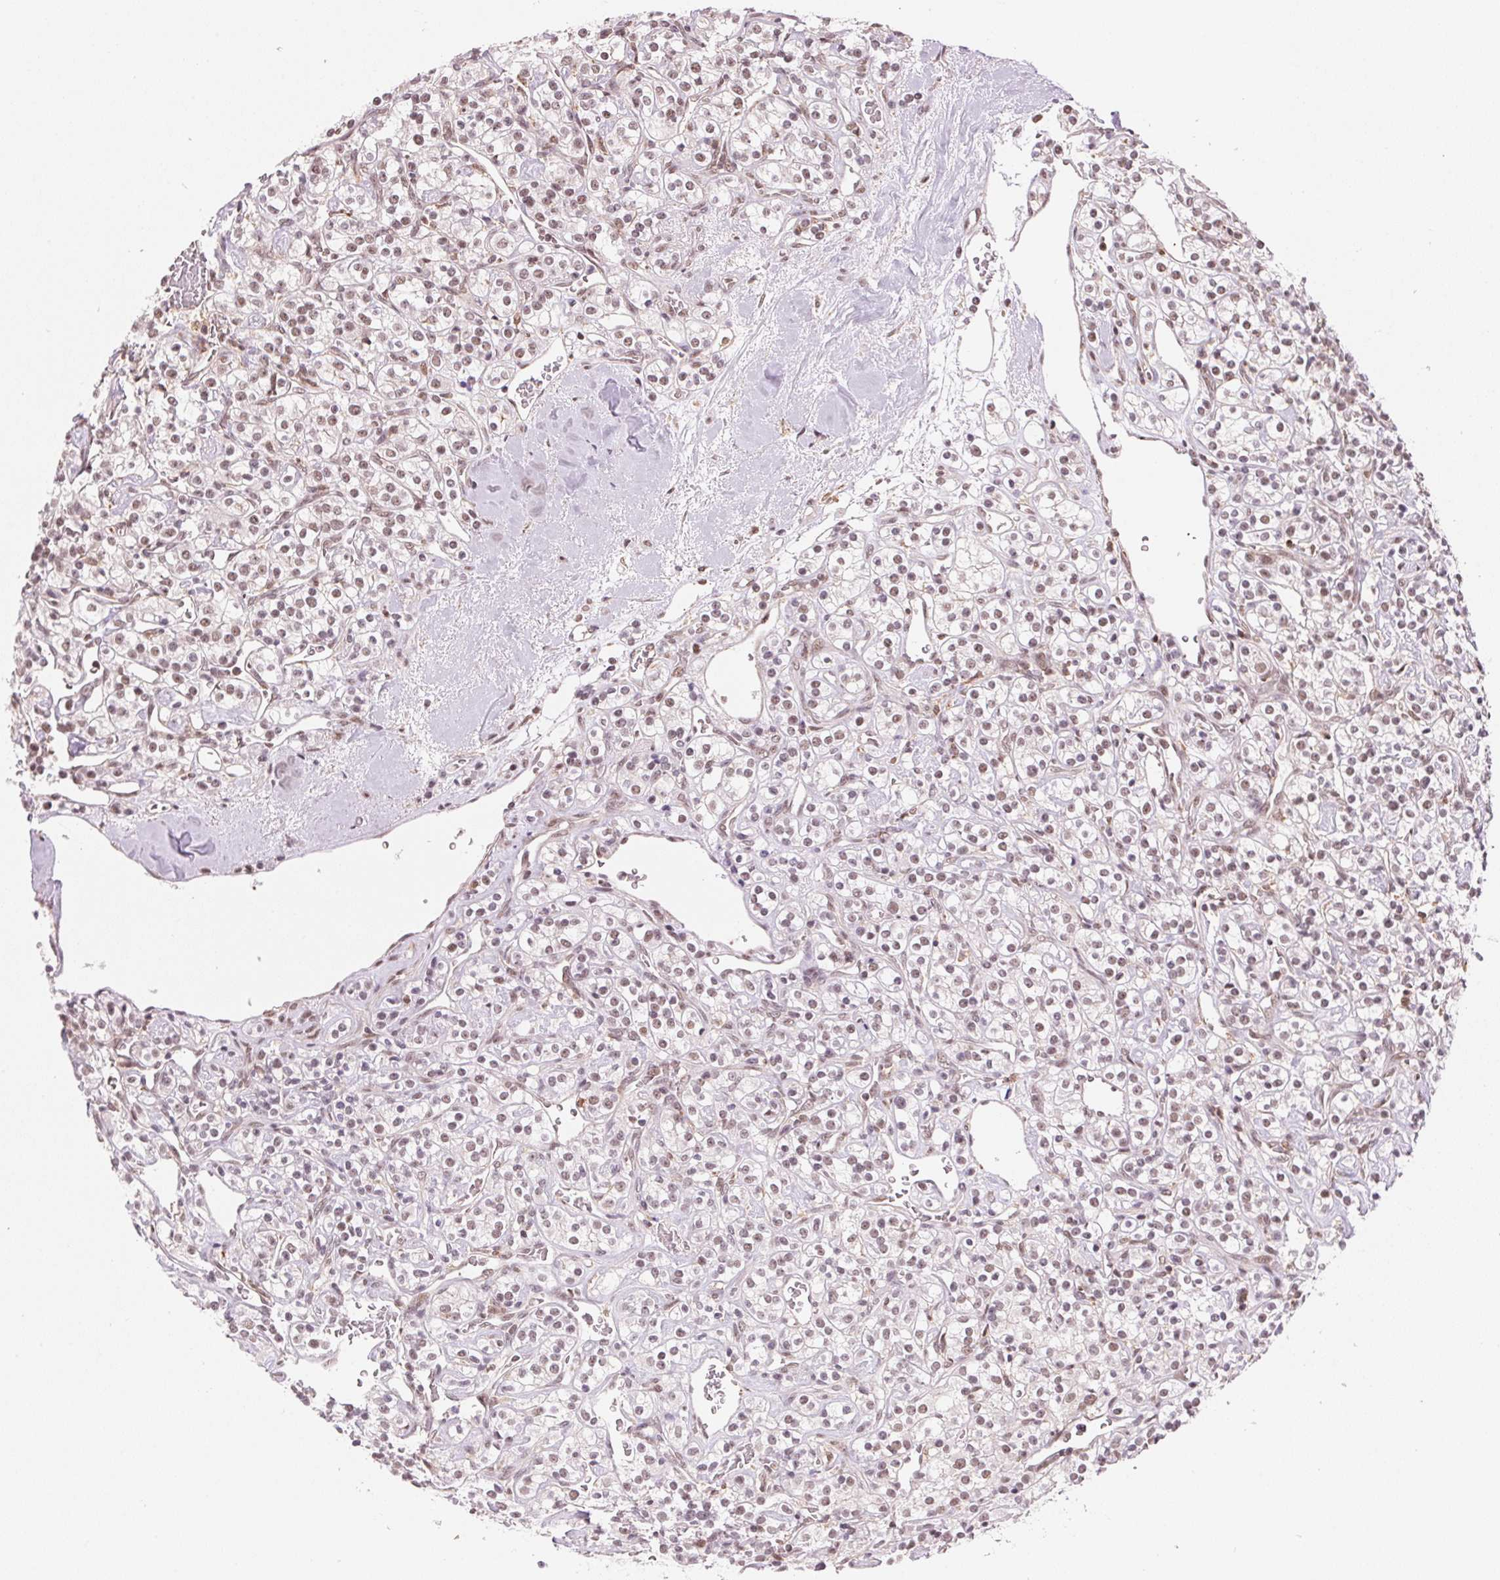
{"staining": {"intensity": "weak", "quantity": "25%-75%", "location": "nuclear"}, "tissue": "renal cancer", "cell_type": "Tumor cells", "image_type": "cancer", "snomed": [{"axis": "morphology", "description": "Adenocarcinoma, NOS"}, {"axis": "topography", "description": "Kidney"}], "caption": "Tumor cells reveal weak nuclear staining in about 25%-75% of cells in renal adenocarcinoma.", "gene": "HNRNPDL", "patient": {"sex": "male", "age": 77}}